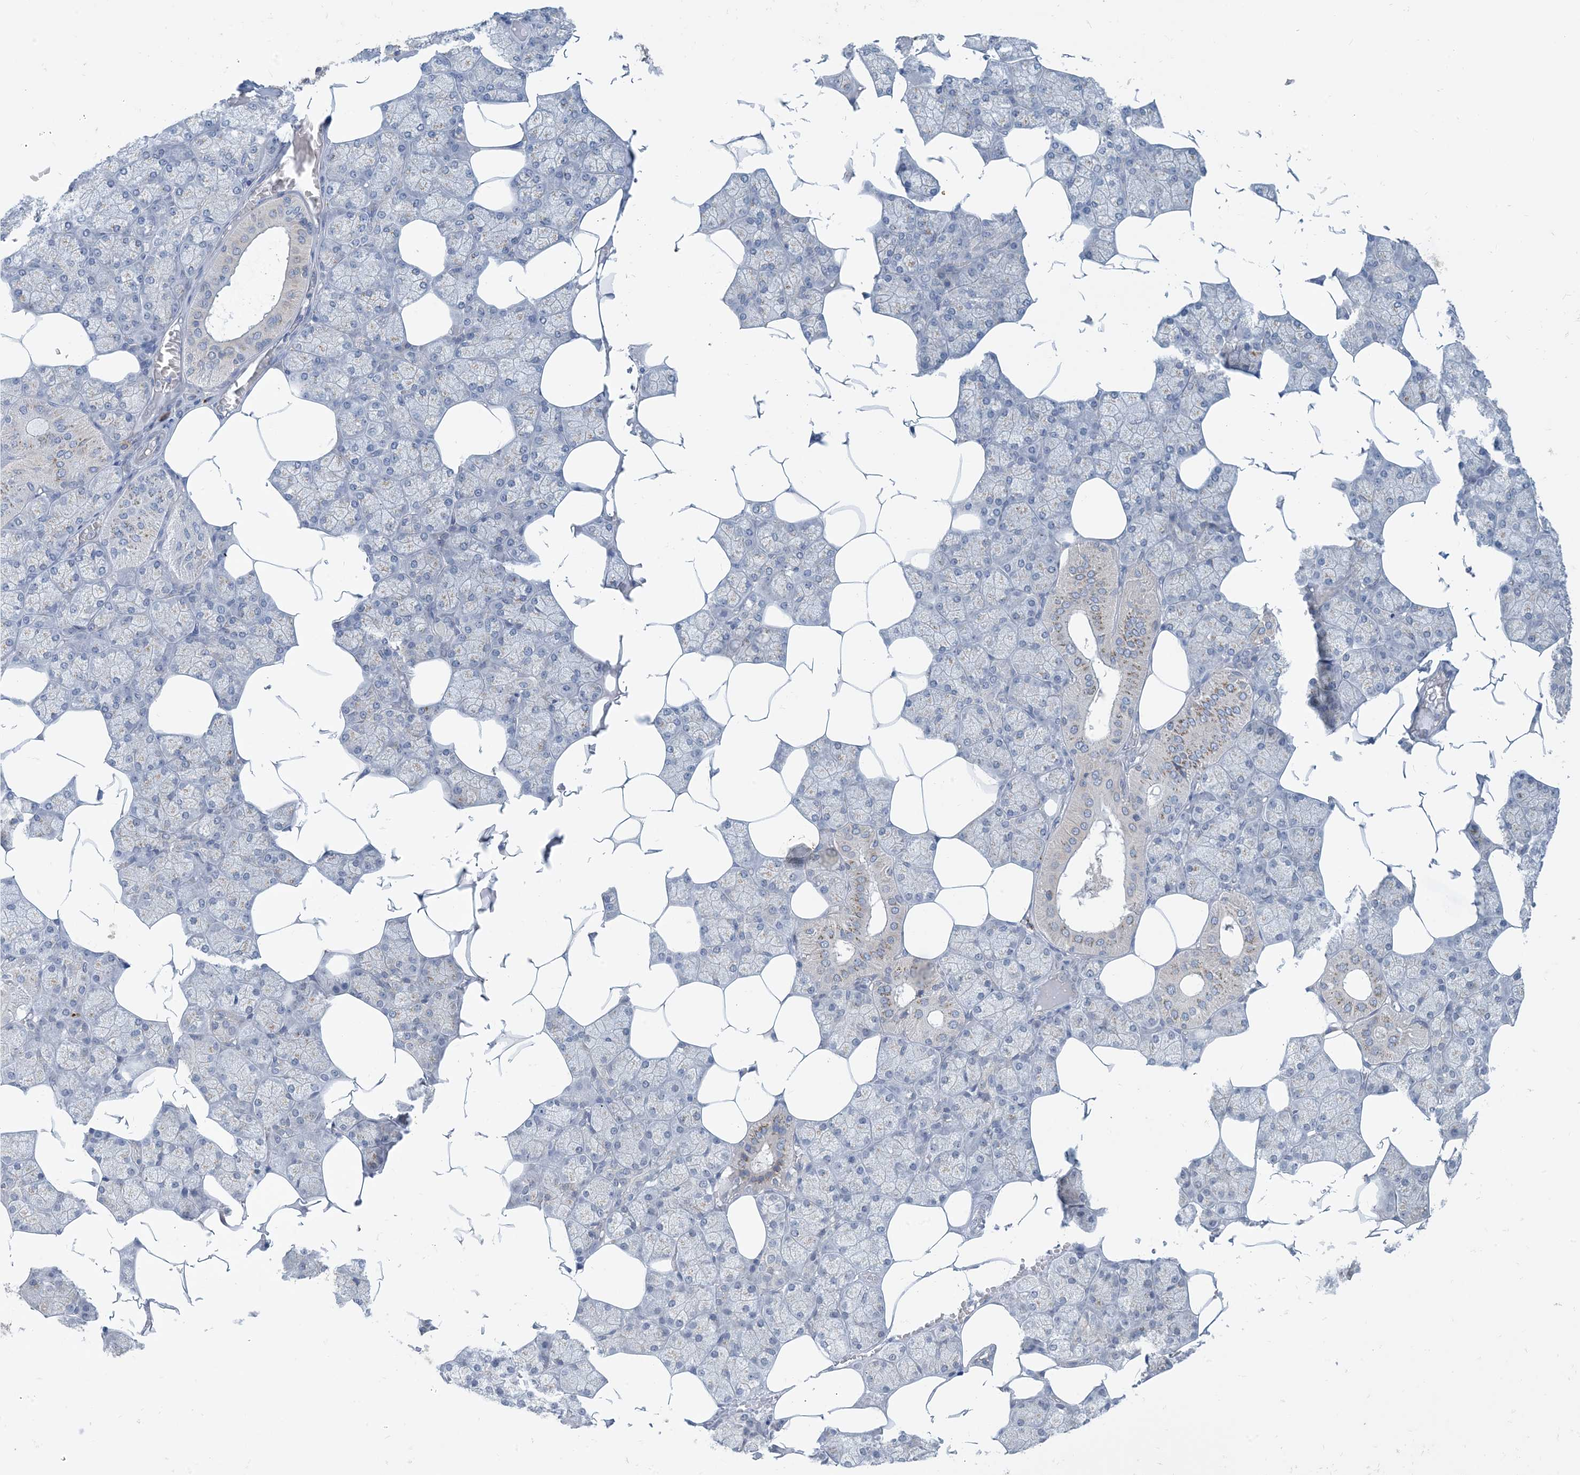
{"staining": {"intensity": "moderate", "quantity": "<25%", "location": "cytoplasmic/membranous"}, "tissue": "salivary gland", "cell_type": "Glandular cells", "image_type": "normal", "snomed": [{"axis": "morphology", "description": "Normal tissue, NOS"}, {"axis": "topography", "description": "Salivary gland"}], "caption": "The histopathology image reveals staining of normal salivary gland, revealing moderate cytoplasmic/membranous protein expression (brown color) within glandular cells. (Brightfield microscopy of DAB IHC at high magnification).", "gene": "TINAG", "patient": {"sex": "male", "age": 62}}